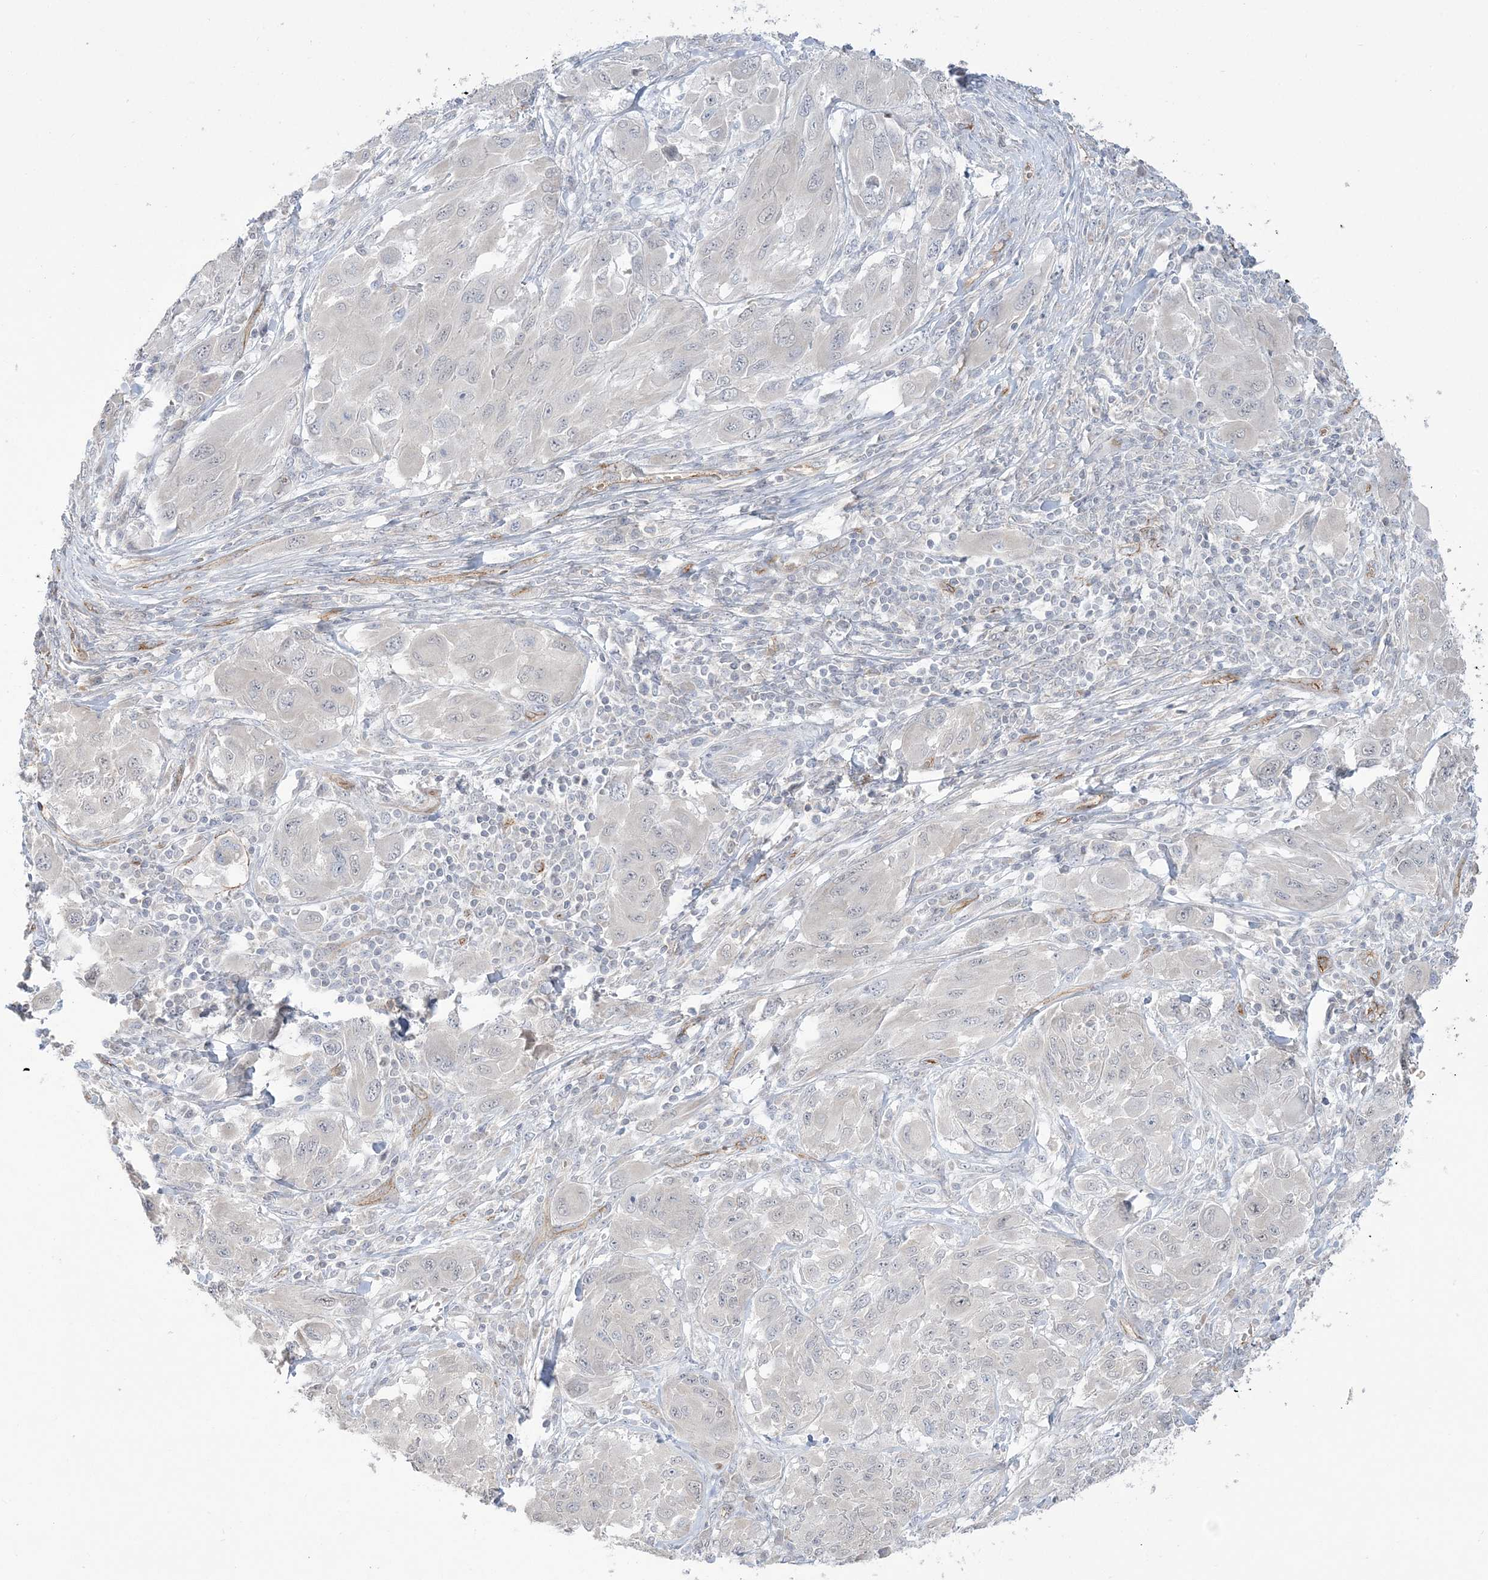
{"staining": {"intensity": "negative", "quantity": "none", "location": "none"}, "tissue": "melanoma", "cell_type": "Tumor cells", "image_type": "cancer", "snomed": [{"axis": "morphology", "description": "Malignant melanoma, NOS"}, {"axis": "topography", "description": "Skin"}], "caption": "Histopathology image shows no protein positivity in tumor cells of melanoma tissue. The staining is performed using DAB brown chromogen with nuclei counter-stained in using hematoxylin.", "gene": "FARSB", "patient": {"sex": "female", "age": 91}}